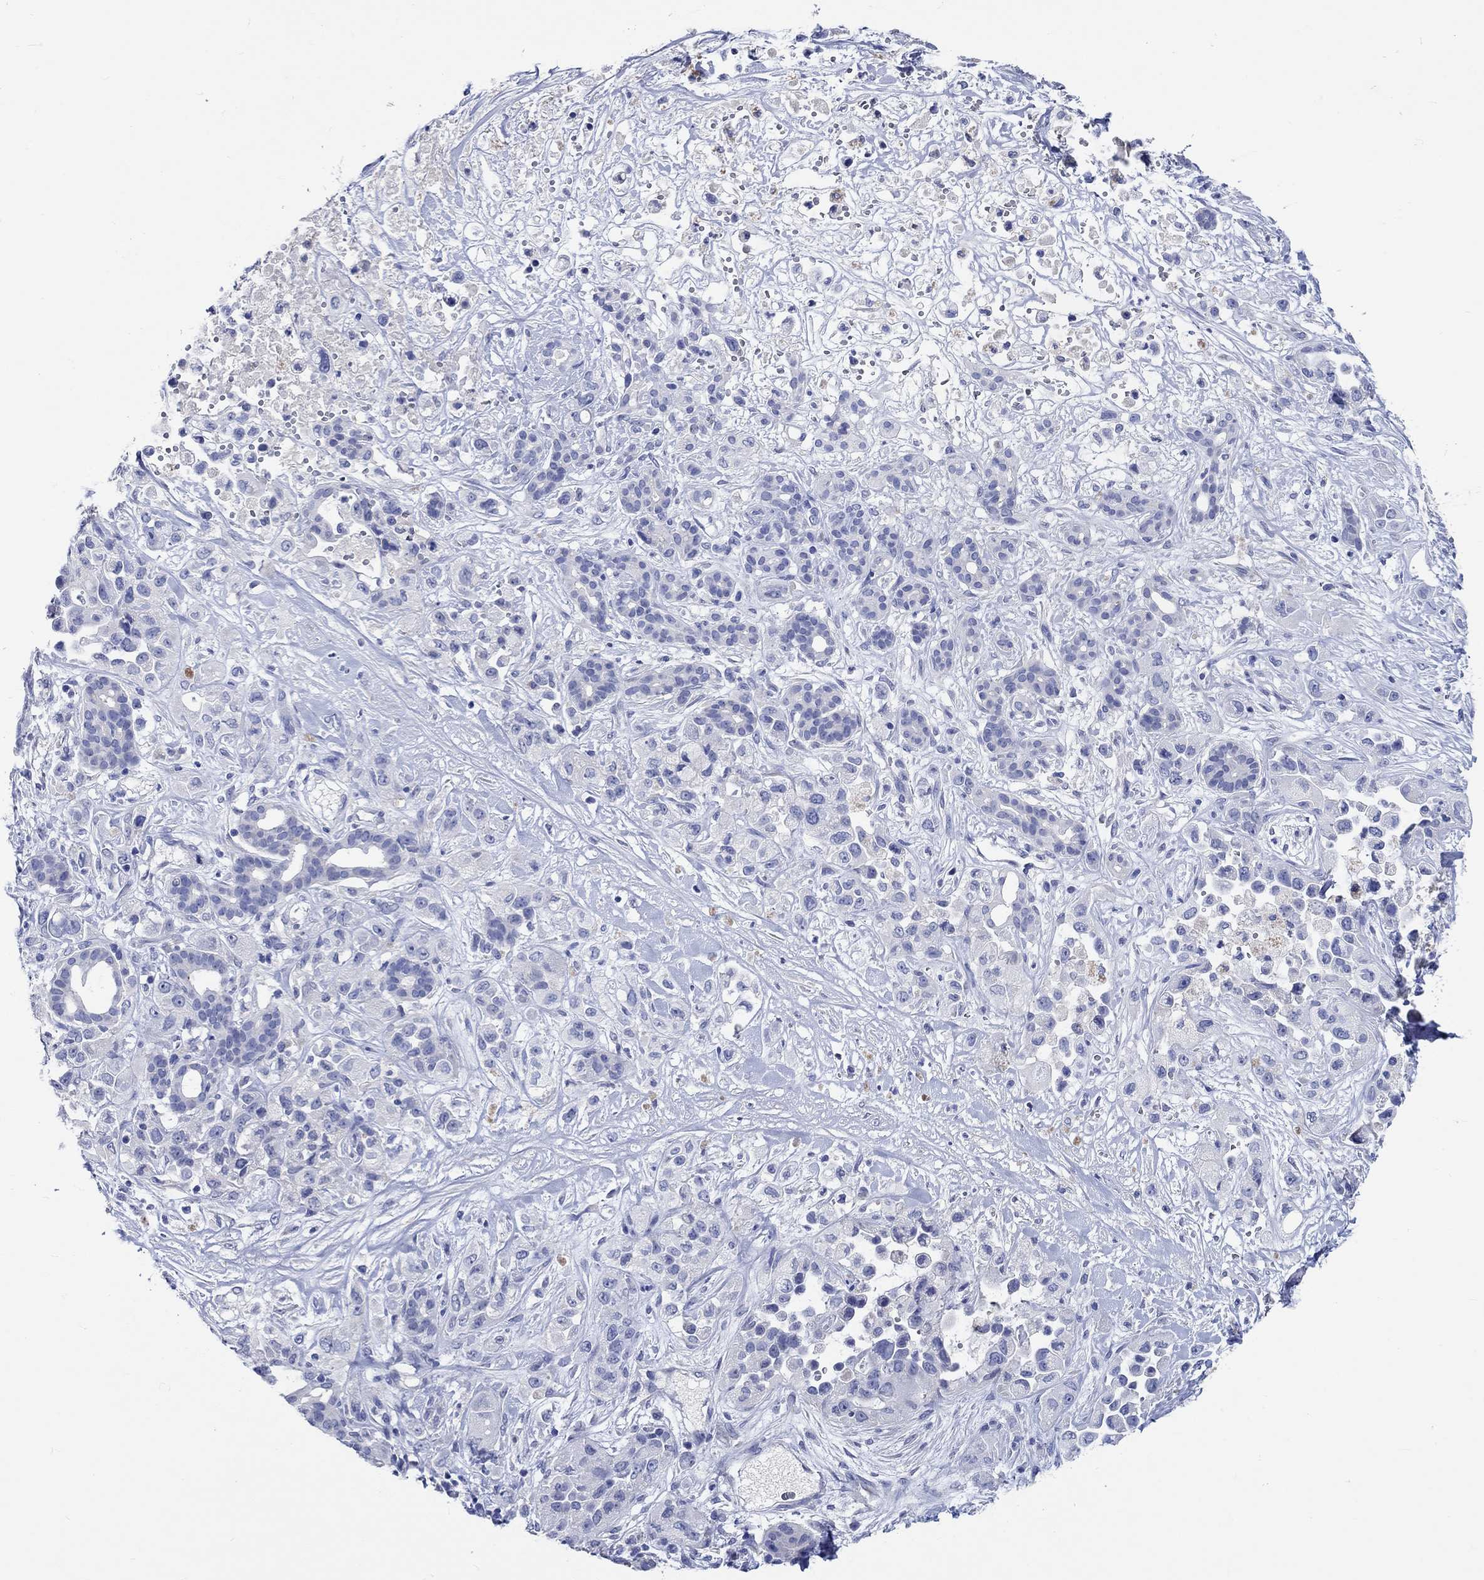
{"staining": {"intensity": "negative", "quantity": "none", "location": "none"}, "tissue": "pancreatic cancer", "cell_type": "Tumor cells", "image_type": "cancer", "snomed": [{"axis": "morphology", "description": "Adenocarcinoma, NOS"}, {"axis": "topography", "description": "Pancreas"}], "caption": "An image of pancreatic cancer stained for a protein exhibits no brown staining in tumor cells.", "gene": "SHISA4", "patient": {"sex": "male", "age": 44}}